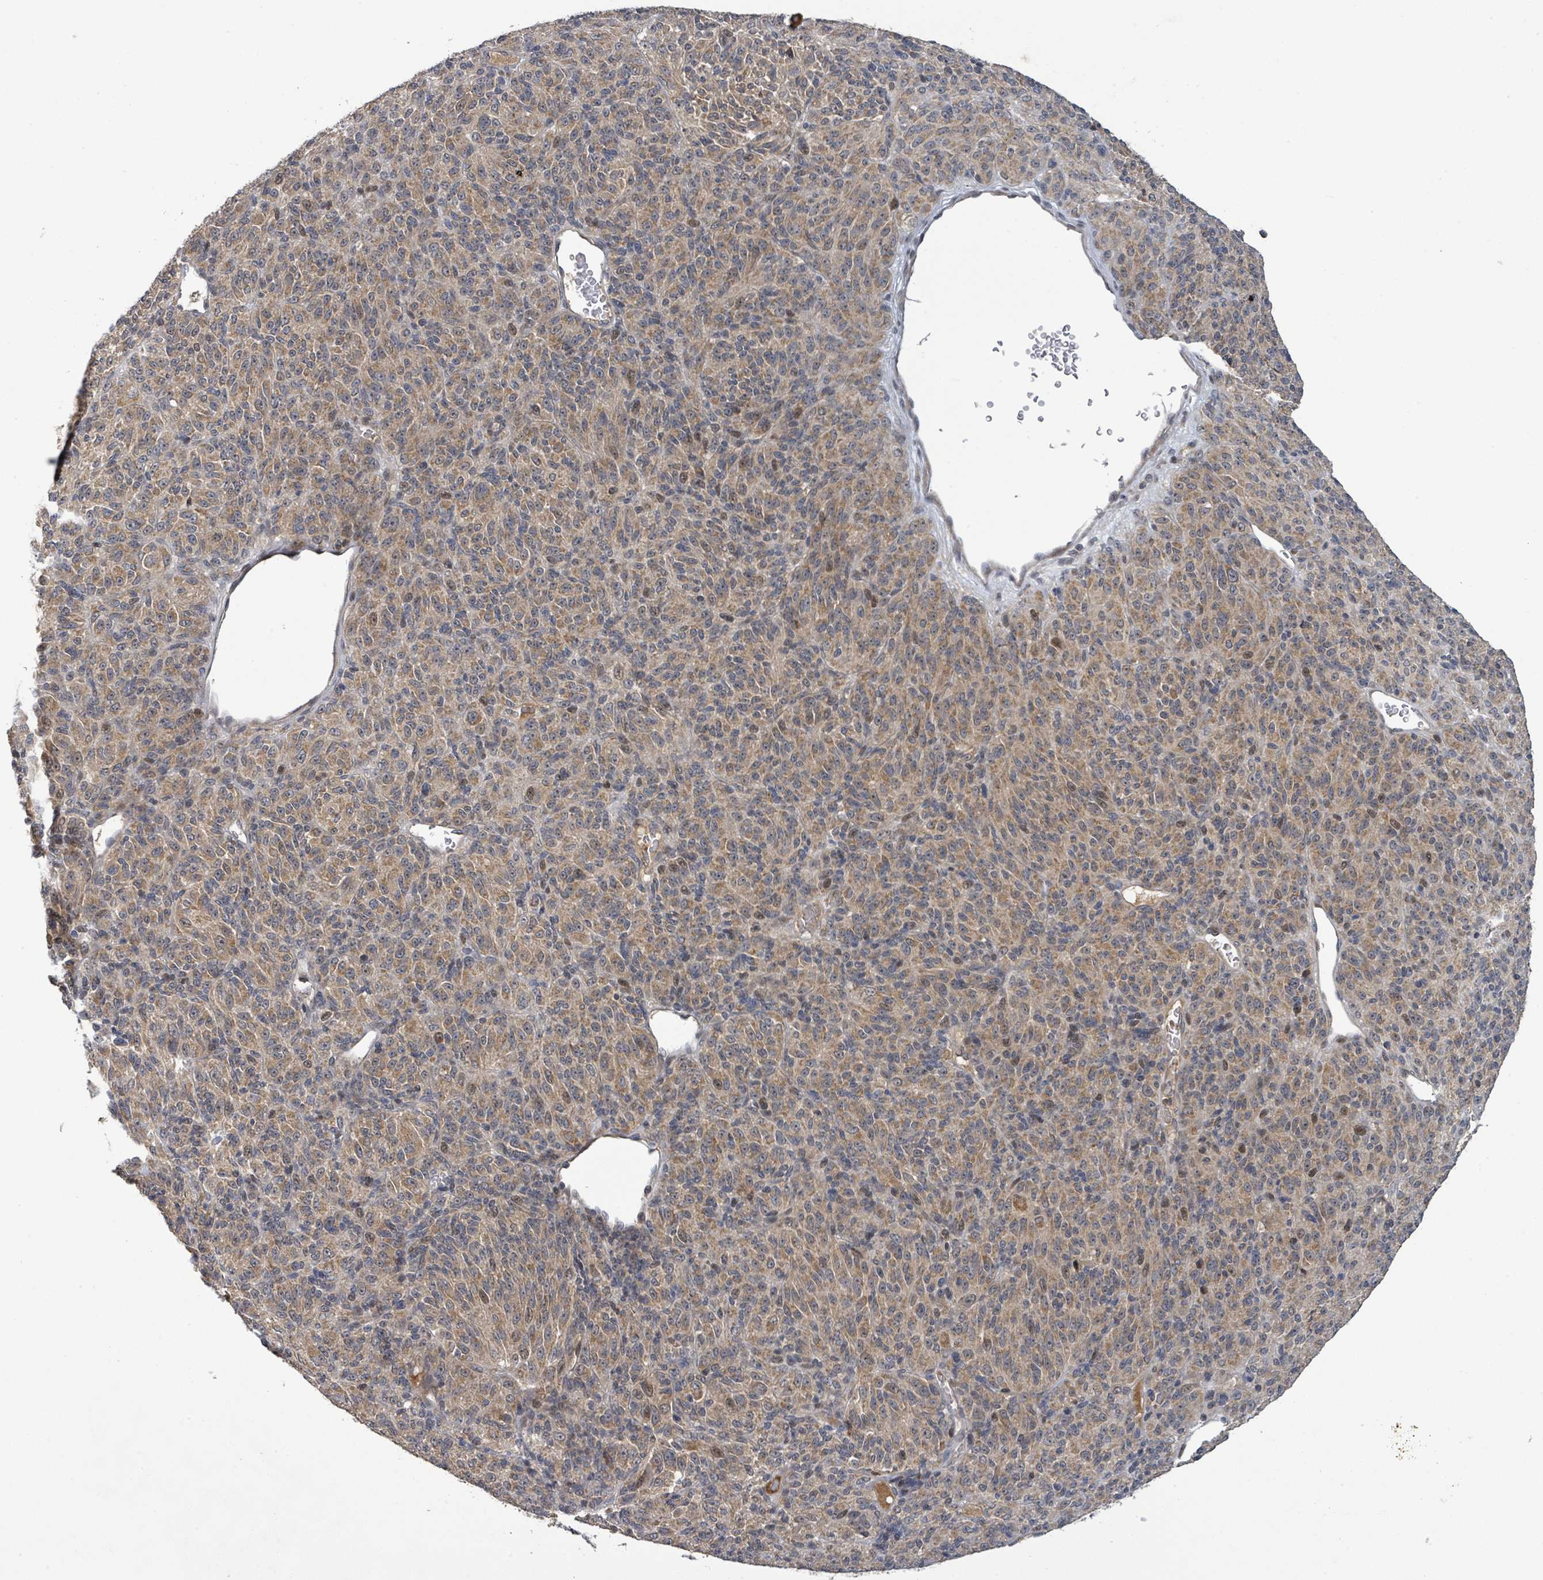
{"staining": {"intensity": "weak", "quantity": ">75%", "location": "cytoplasmic/membranous,nuclear"}, "tissue": "melanoma", "cell_type": "Tumor cells", "image_type": "cancer", "snomed": [{"axis": "morphology", "description": "Malignant melanoma, Metastatic site"}, {"axis": "topography", "description": "Brain"}], "caption": "IHC histopathology image of human malignant melanoma (metastatic site) stained for a protein (brown), which displays low levels of weak cytoplasmic/membranous and nuclear positivity in about >75% of tumor cells.", "gene": "ITGA11", "patient": {"sex": "female", "age": 56}}